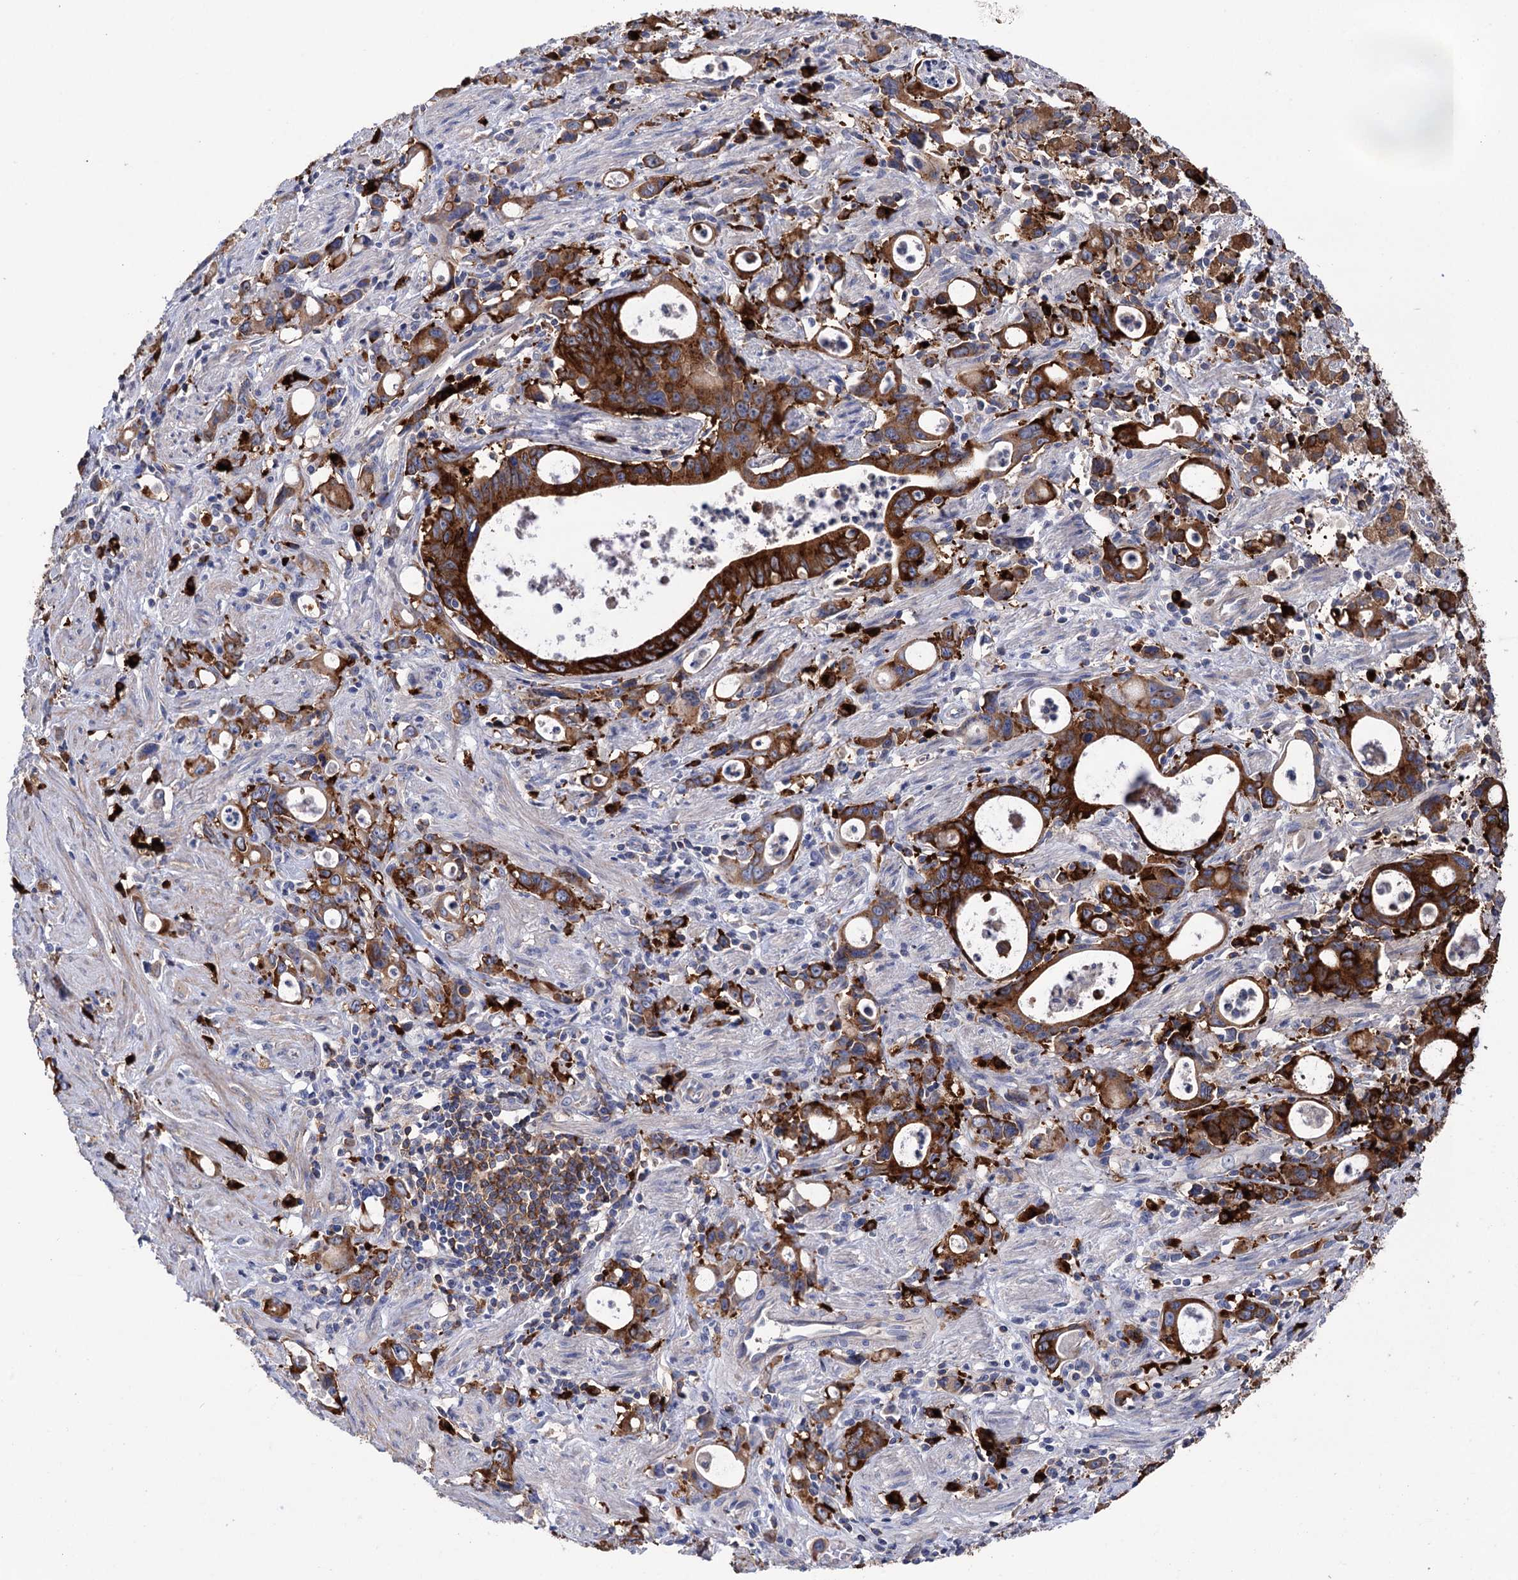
{"staining": {"intensity": "strong", "quantity": ">75%", "location": "cytoplasmic/membranous"}, "tissue": "stomach cancer", "cell_type": "Tumor cells", "image_type": "cancer", "snomed": [{"axis": "morphology", "description": "Adenocarcinoma, NOS"}, {"axis": "topography", "description": "Stomach, lower"}], "caption": "Immunohistochemistry (IHC) of human stomach cancer exhibits high levels of strong cytoplasmic/membranous expression in approximately >75% of tumor cells.", "gene": "BBS4", "patient": {"sex": "female", "age": 43}}